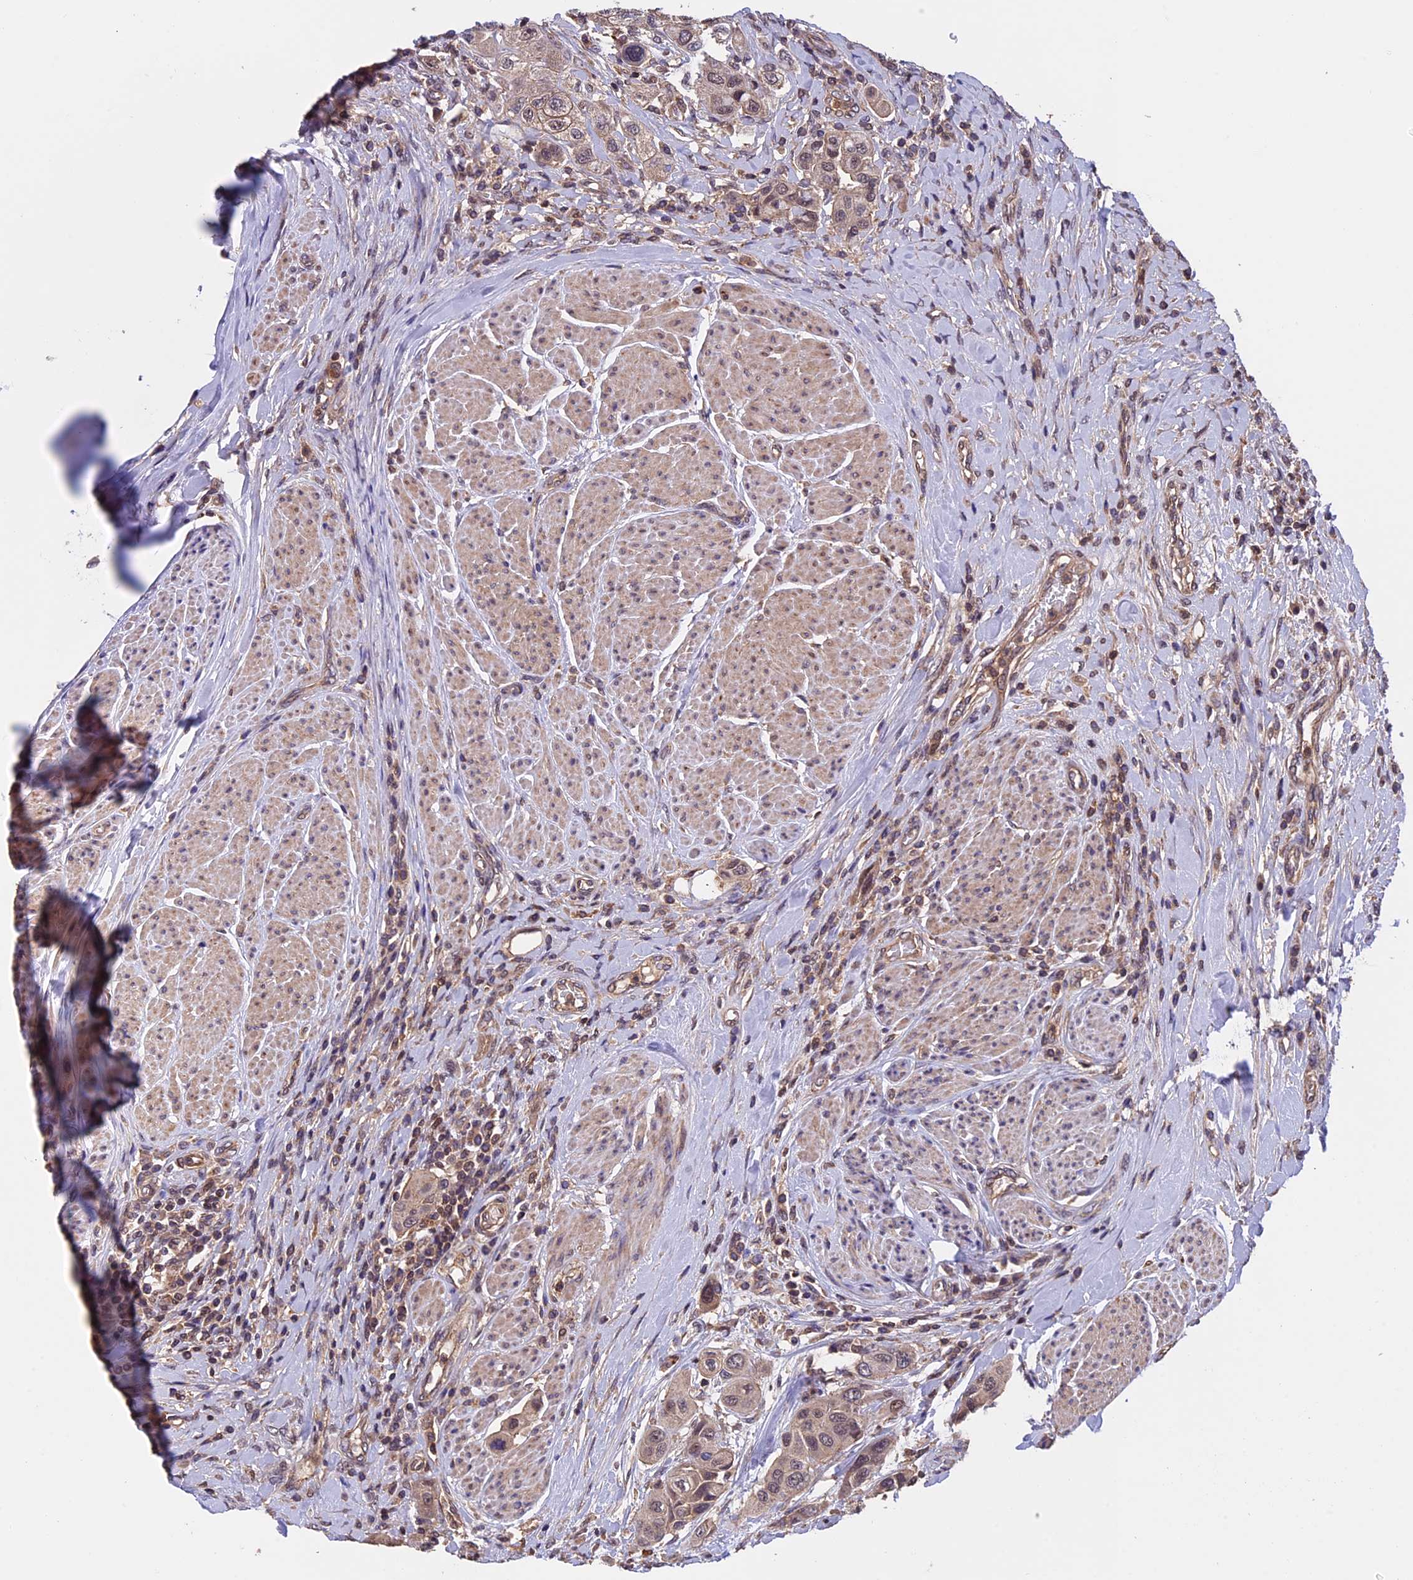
{"staining": {"intensity": "weak", "quantity": "<25%", "location": "cytoplasmic/membranous"}, "tissue": "urothelial cancer", "cell_type": "Tumor cells", "image_type": "cancer", "snomed": [{"axis": "morphology", "description": "Urothelial carcinoma, High grade"}, {"axis": "topography", "description": "Urinary bladder"}], "caption": "Tumor cells are negative for brown protein staining in urothelial carcinoma (high-grade). (DAB (3,3'-diaminobenzidine) immunohistochemistry (IHC), high magnification).", "gene": "PKD2L2", "patient": {"sex": "male", "age": 50}}